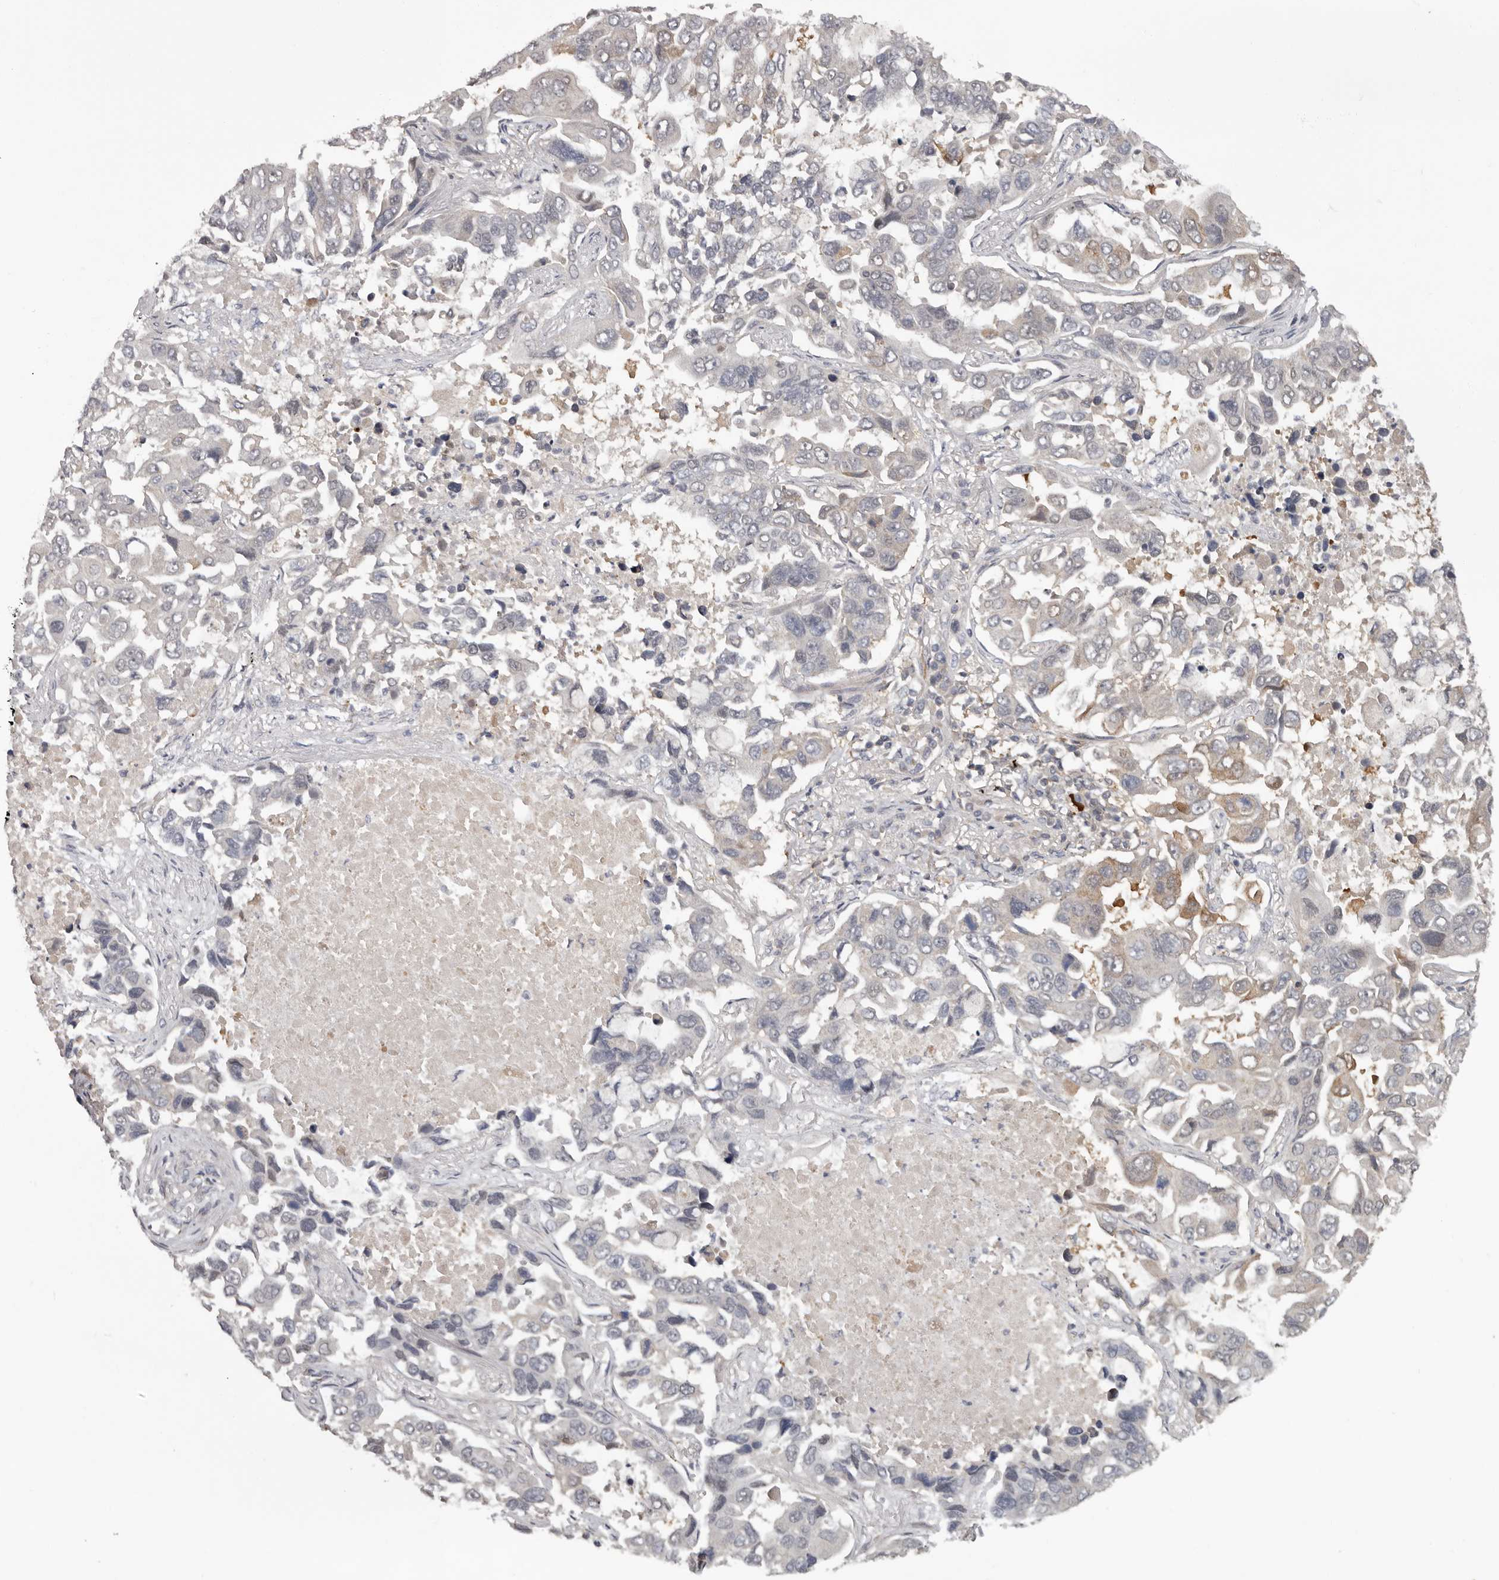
{"staining": {"intensity": "weak", "quantity": "<25%", "location": "cytoplasmic/membranous"}, "tissue": "lung cancer", "cell_type": "Tumor cells", "image_type": "cancer", "snomed": [{"axis": "morphology", "description": "Adenocarcinoma, NOS"}, {"axis": "topography", "description": "Lung"}], "caption": "DAB (3,3'-diaminobenzidine) immunohistochemical staining of human lung cancer reveals no significant staining in tumor cells.", "gene": "ANKRD44", "patient": {"sex": "male", "age": 64}}